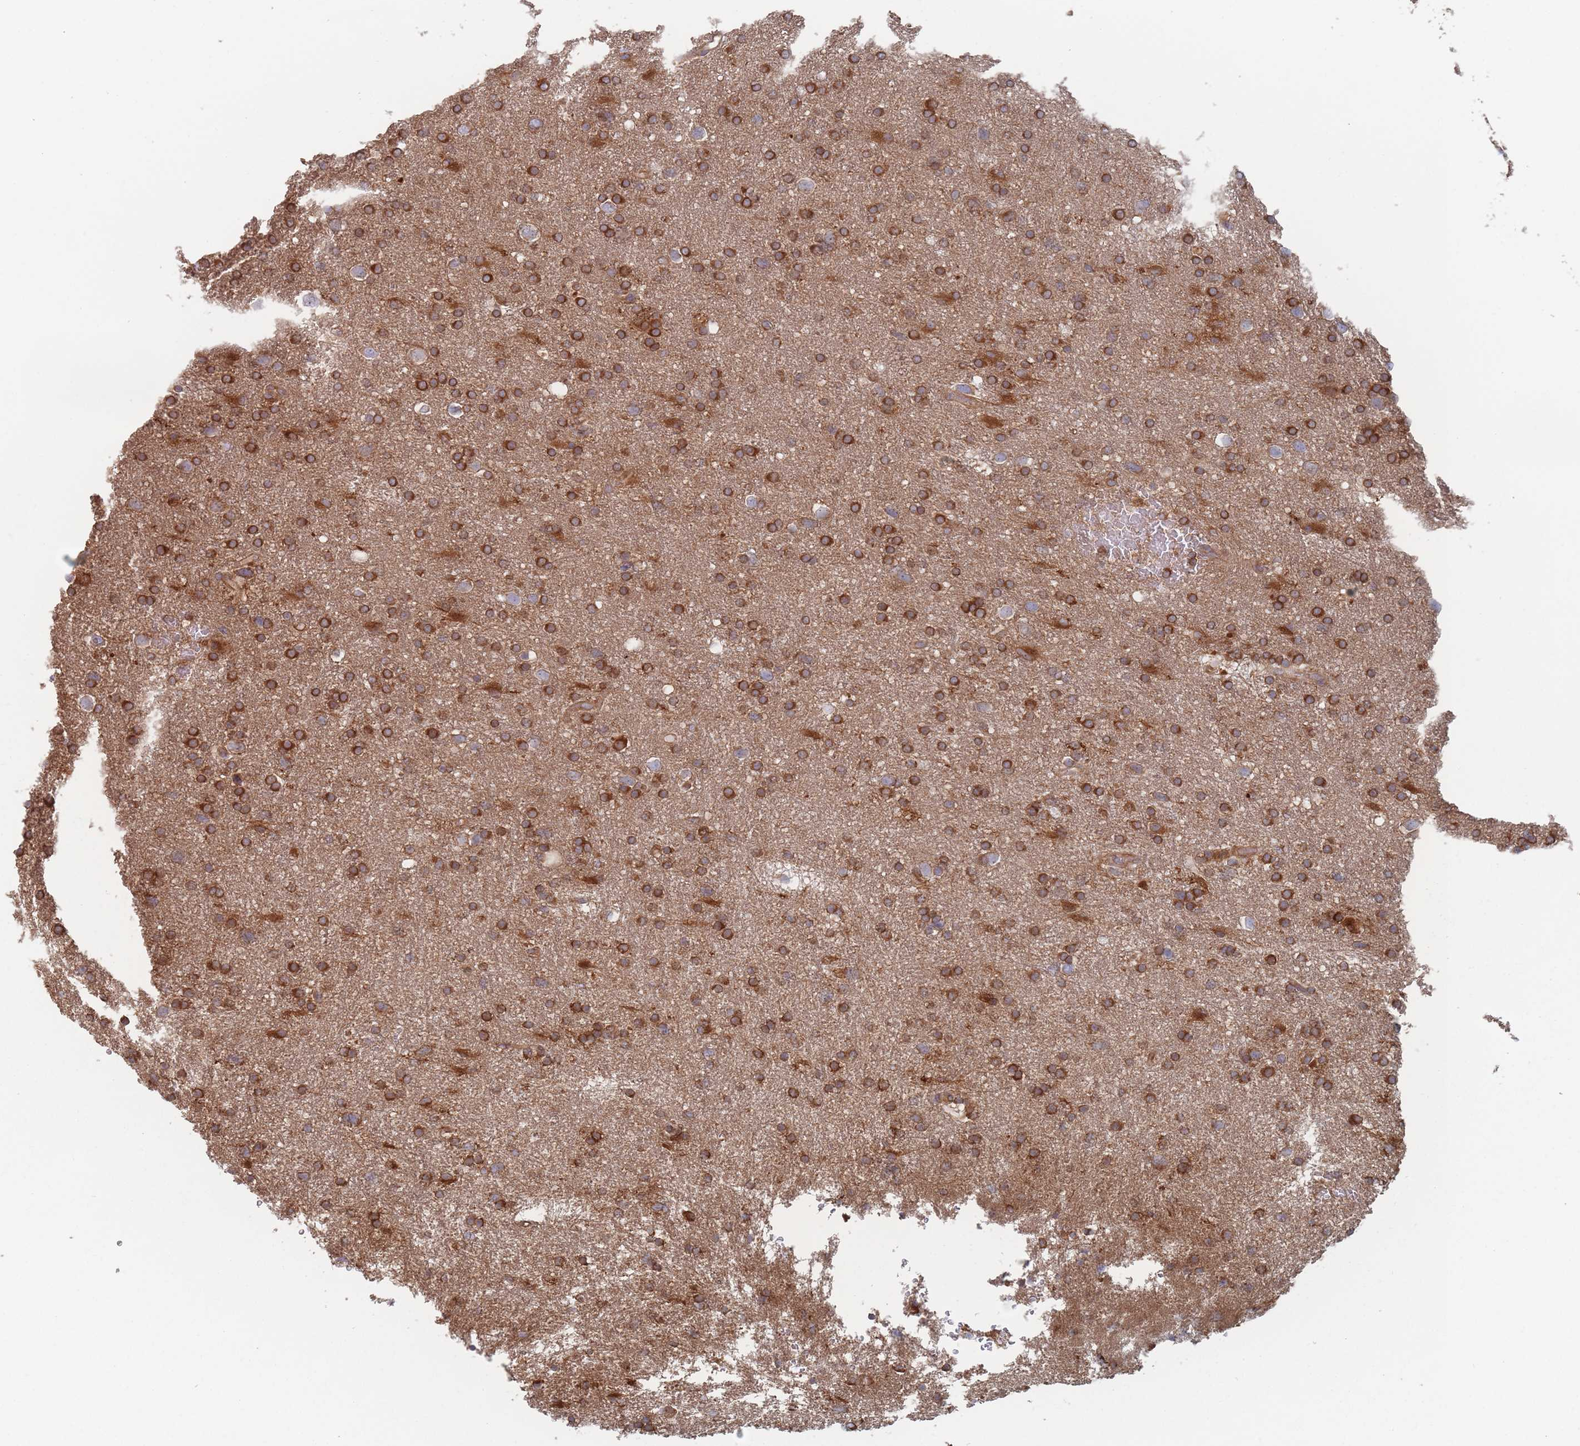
{"staining": {"intensity": "strong", "quantity": ">75%", "location": "cytoplasmic/membranous"}, "tissue": "glioma", "cell_type": "Tumor cells", "image_type": "cancer", "snomed": [{"axis": "morphology", "description": "Glioma, malignant, Low grade"}, {"axis": "topography", "description": "Brain"}], "caption": "The histopathology image shows staining of malignant low-grade glioma, revealing strong cytoplasmic/membranous protein staining (brown color) within tumor cells. (Brightfield microscopy of DAB IHC at high magnification).", "gene": "KDSR", "patient": {"sex": "female", "age": 32}}